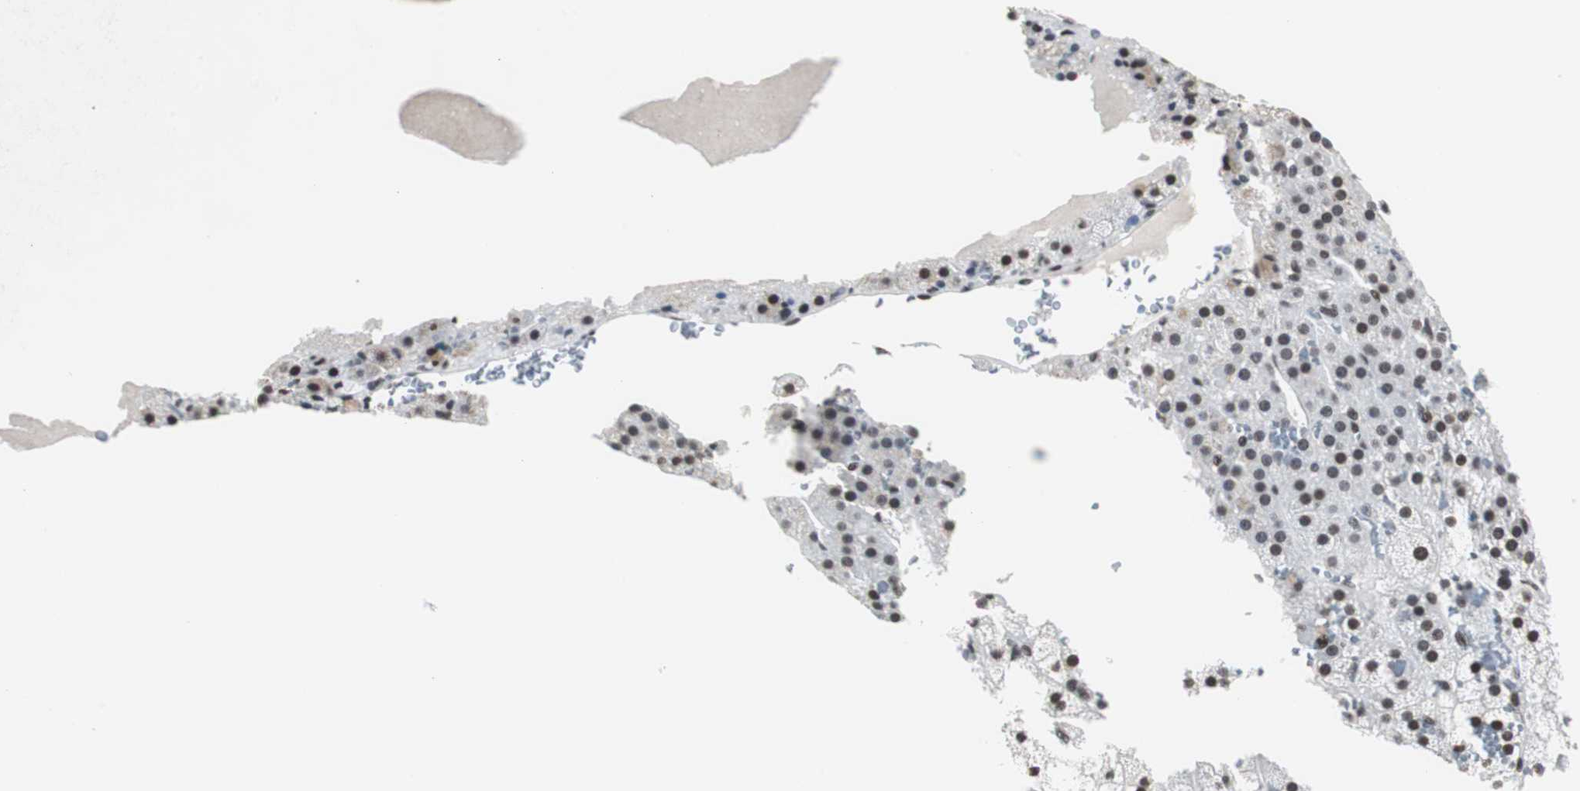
{"staining": {"intensity": "strong", "quantity": ">75%", "location": "nuclear"}, "tissue": "adrenal gland", "cell_type": "Glandular cells", "image_type": "normal", "snomed": [{"axis": "morphology", "description": "Normal tissue, NOS"}, {"axis": "topography", "description": "Adrenal gland"}], "caption": "Approximately >75% of glandular cells in normal adrenal gland reveal strong nuclear protein positivity as visualized by brown immunohistochemical staining.", "gene": "XRCC1", "patient": {"sex": "male", "age": 35}}